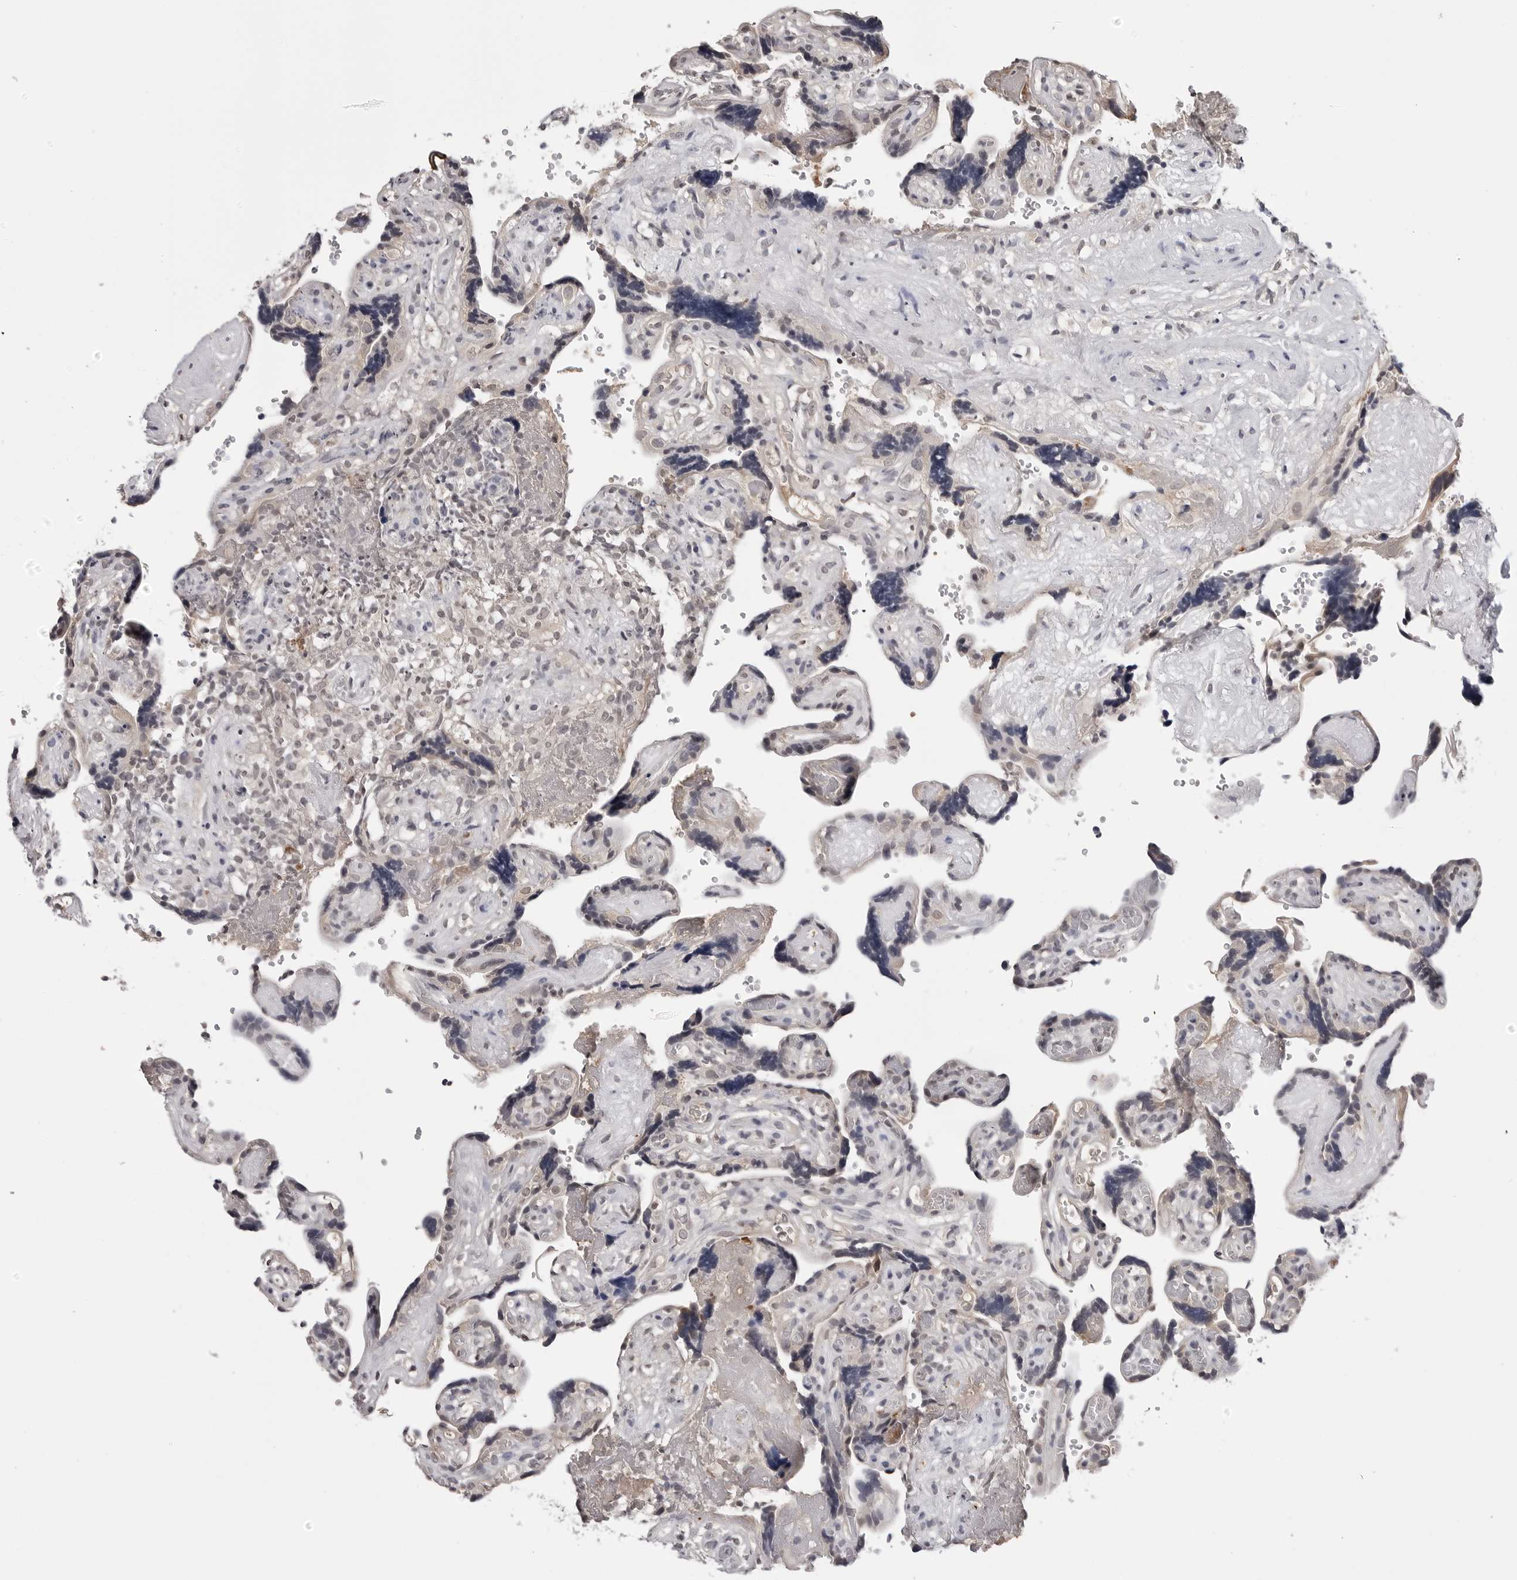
{"staining": {"intensity": "negative", "quantity": "none", "location": "none"}, "tissue": "placenta", "cell_type": "Decidual cells", "image_type": "normal", "snomed": [{"axis": "morphology", "description": "Normal tissue, NOS"}, {"axis": "topography", "description": "Placenta"}], "caption": "This histopathology image is of normal placenta stained with IHC to label a protein in brown with the nuclei are counter-stained blue. There is no positivity in decidual cells. (Immunohistochemistry, brightfield microscopy, high magnification).", "gene": "CDK20", "patient": {"sex": "female", "age": 30}}